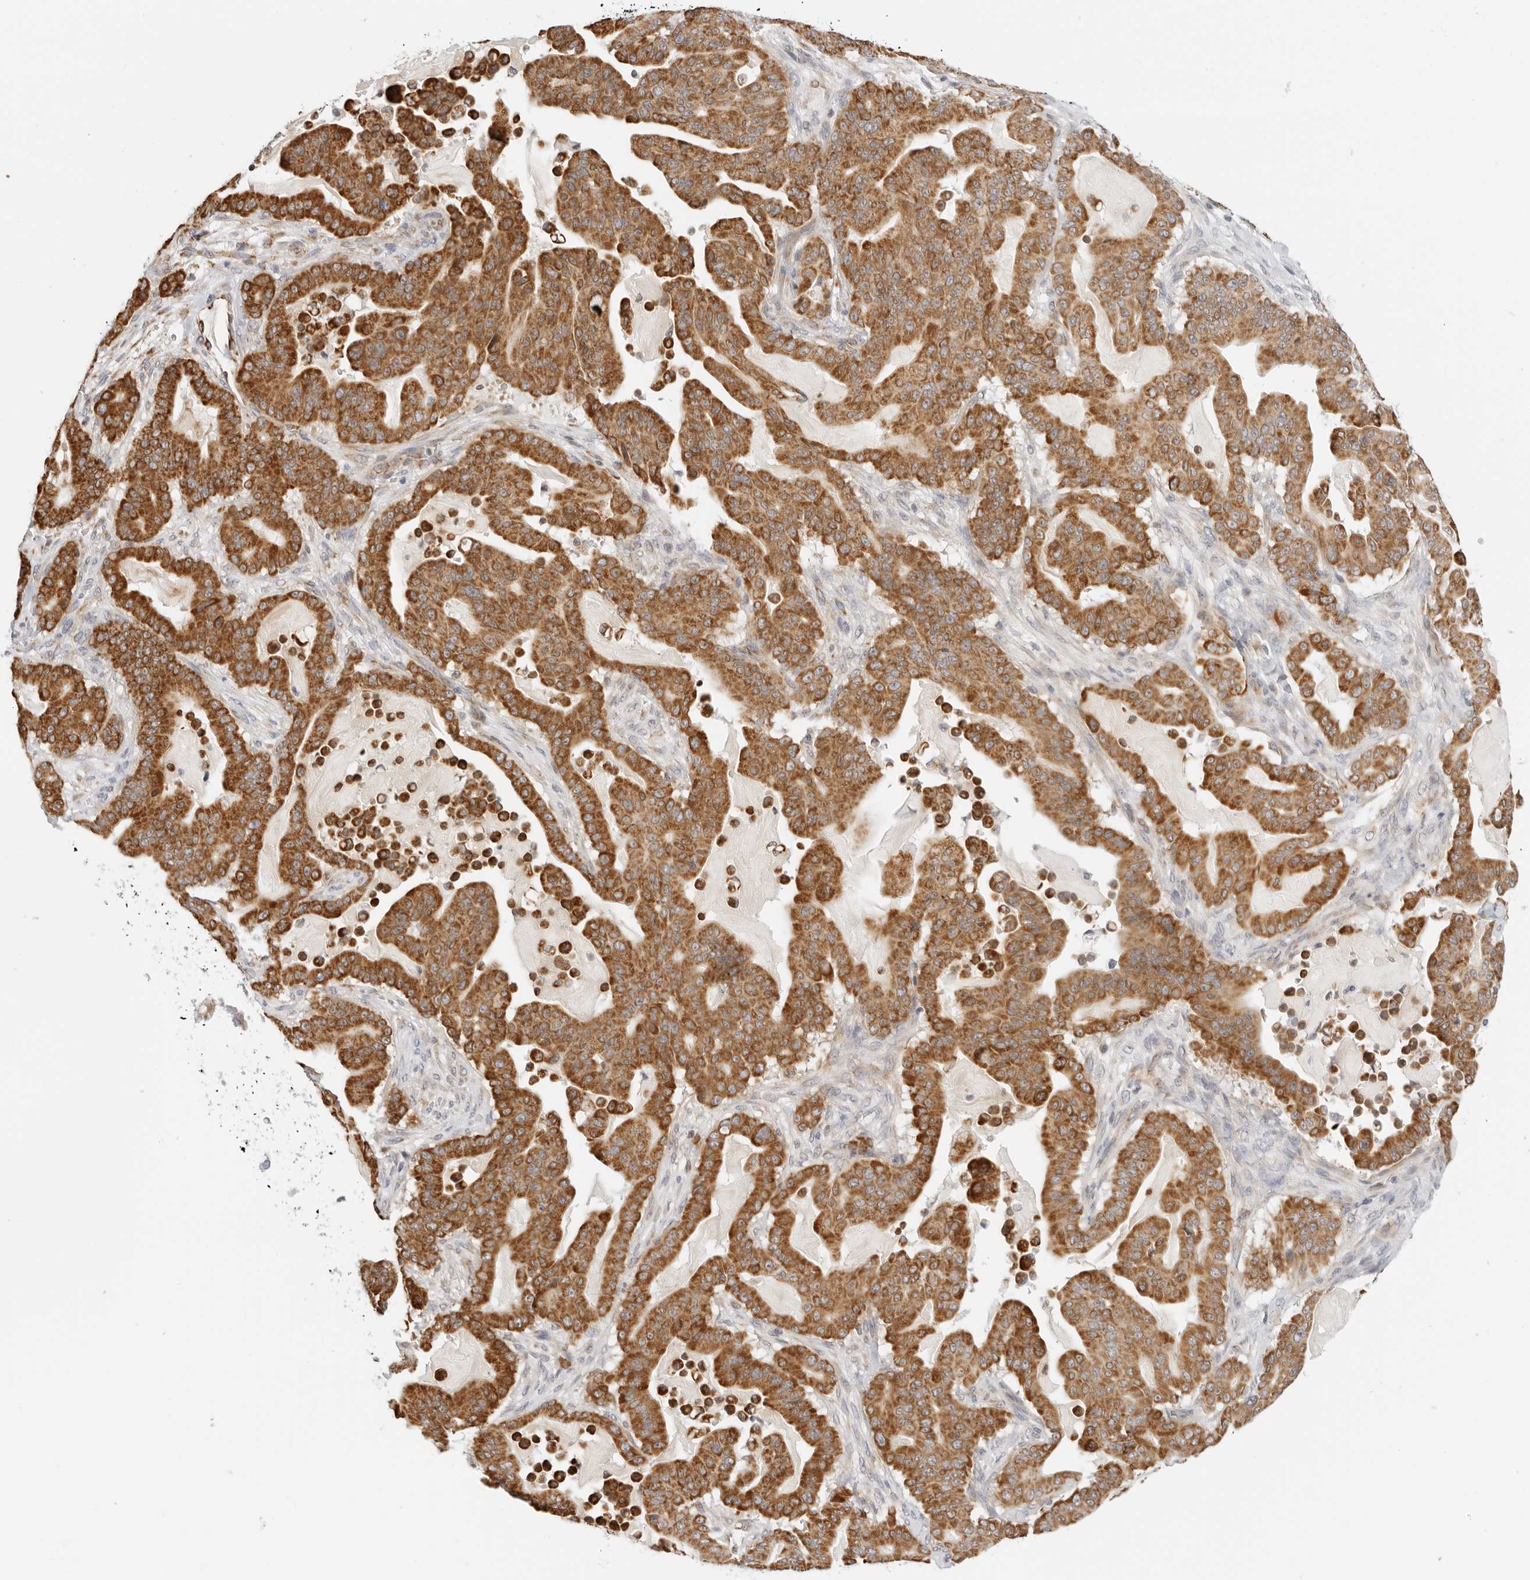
{"staining": {"intensity": "strong", "quantity": "25%-75%", "location": "cytoplasmic/membranous"}, "tissue": "pancreatic cancer", "cell_type": "Tumor cells", "image_type": "cancer", "snomed": [{"axis": "morphology", "description": "Adenocarcinoma, NOS"}, {"axis": "topography", "description": "Pancreas"}], "caption": "A high-resolution histopathology image shows immunohistochemistry staining of pancreatic cancer, which demonstrates strong cytoplasmic/membranous positivity in about 25%-75% of tumor cells. The staining was performed using DAB (3,3'-diaminobenzidine) to visualize the protein expression in brown, while the nuclei were stained in blue with hematoxylin (Magnification: 20x).", "gene": "RC3H1", "patient": {"sex": "male", "age": 63}}